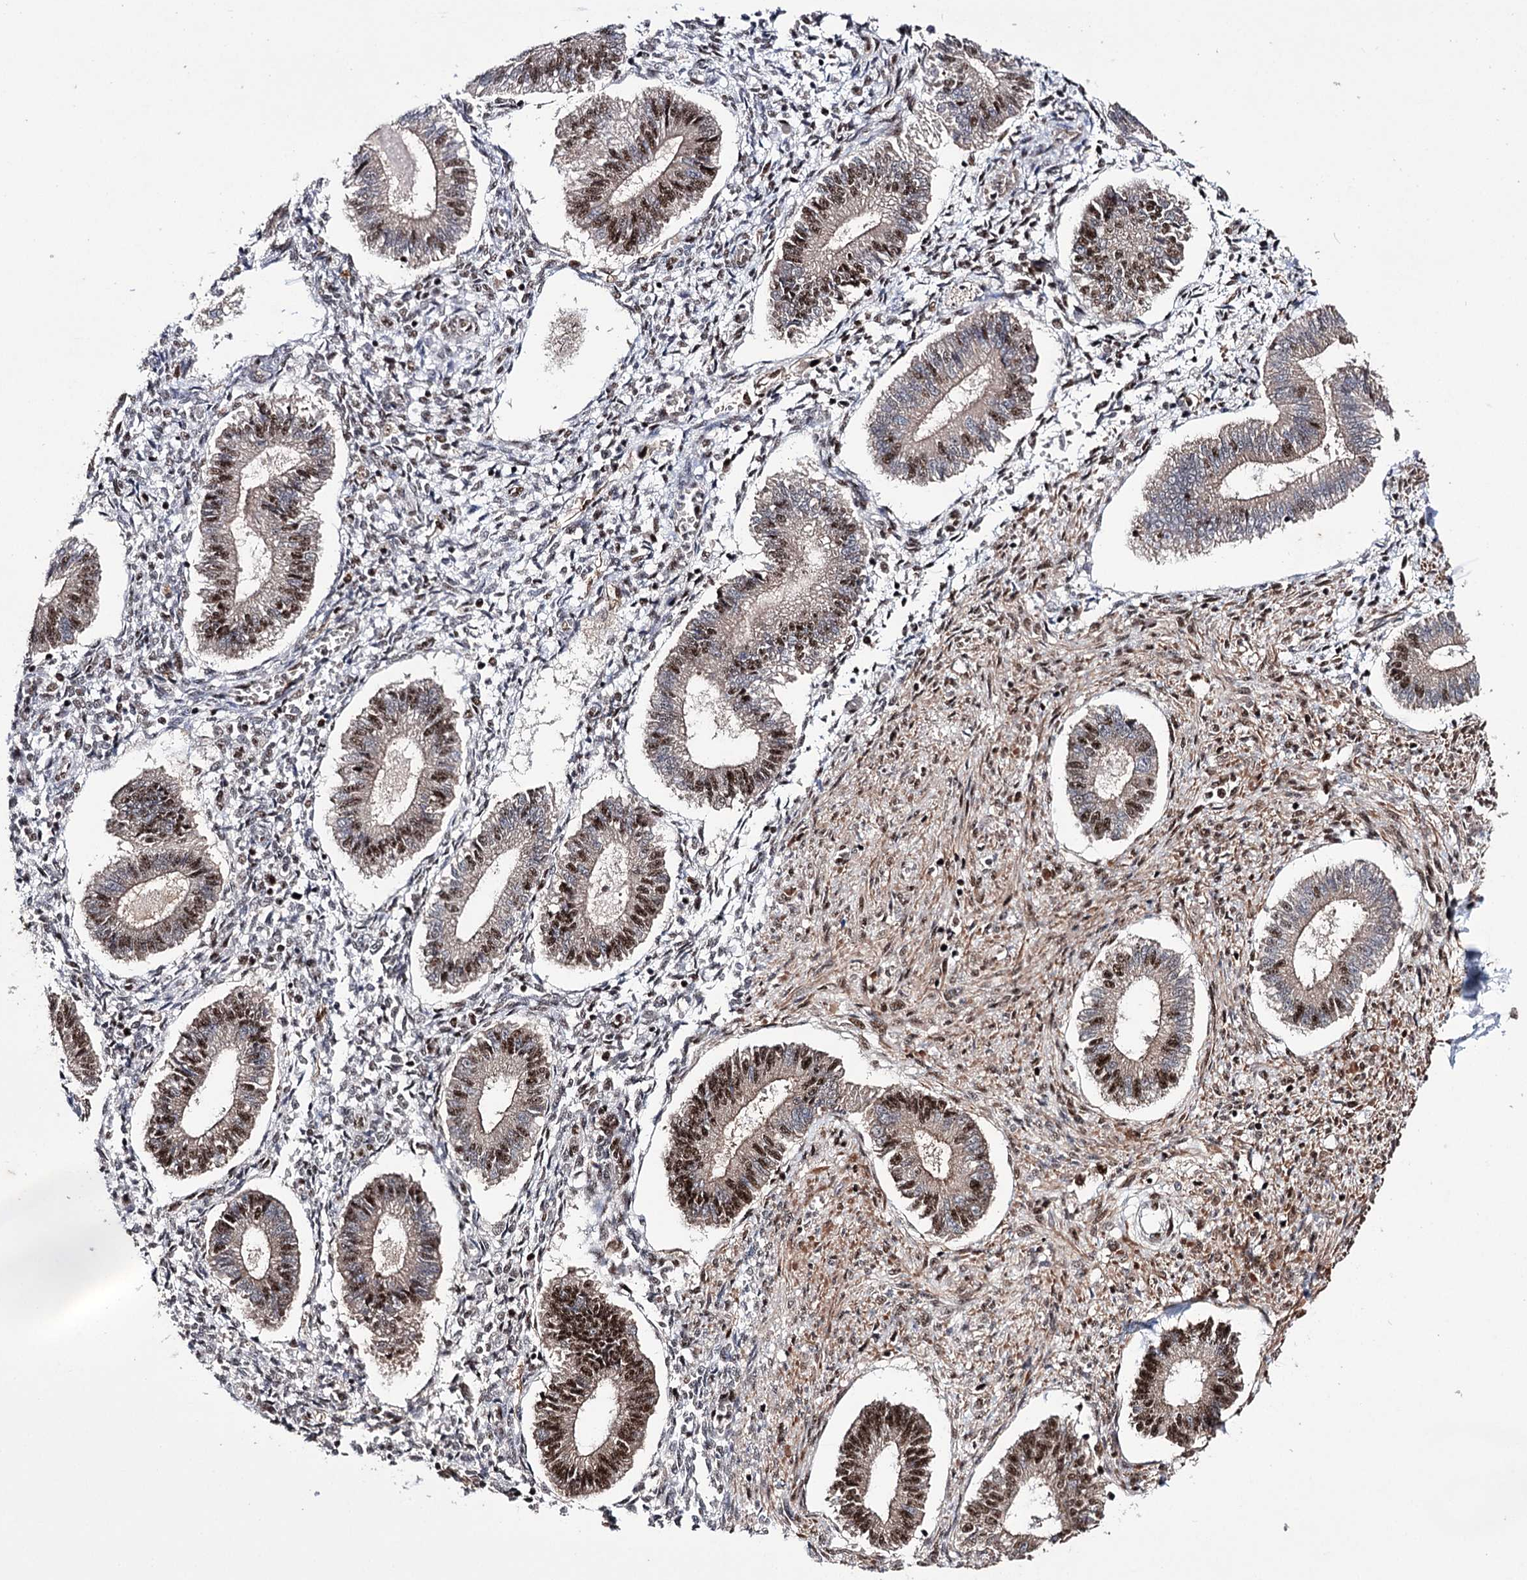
{"staining": {"intensity": "moderate", "quantity": "25%-75%", "location": "nuclear"}, "tissue": "endometrium", "cell_type": "Cells in endometrial stroma", "image_type": "normal", "snomed": [{"axis": "morphology", "description": "Normal tissue, NOS"}, {"axis": "topography", "description": "Endometrium"}], "caption": "Immunohistochemical staining of normal endometrium shows moderate nuclear protein positivity in about 25%-75% of cells in endometrial stroma. The protein is stained brown, and the nuclei are stained in blue (DAB (3,3'-diaminobenzidine) IHC with brightfield microscopy, high magnification).", "gene": "PRPF40A", "patient": {"sex": "female", "age": 25}}